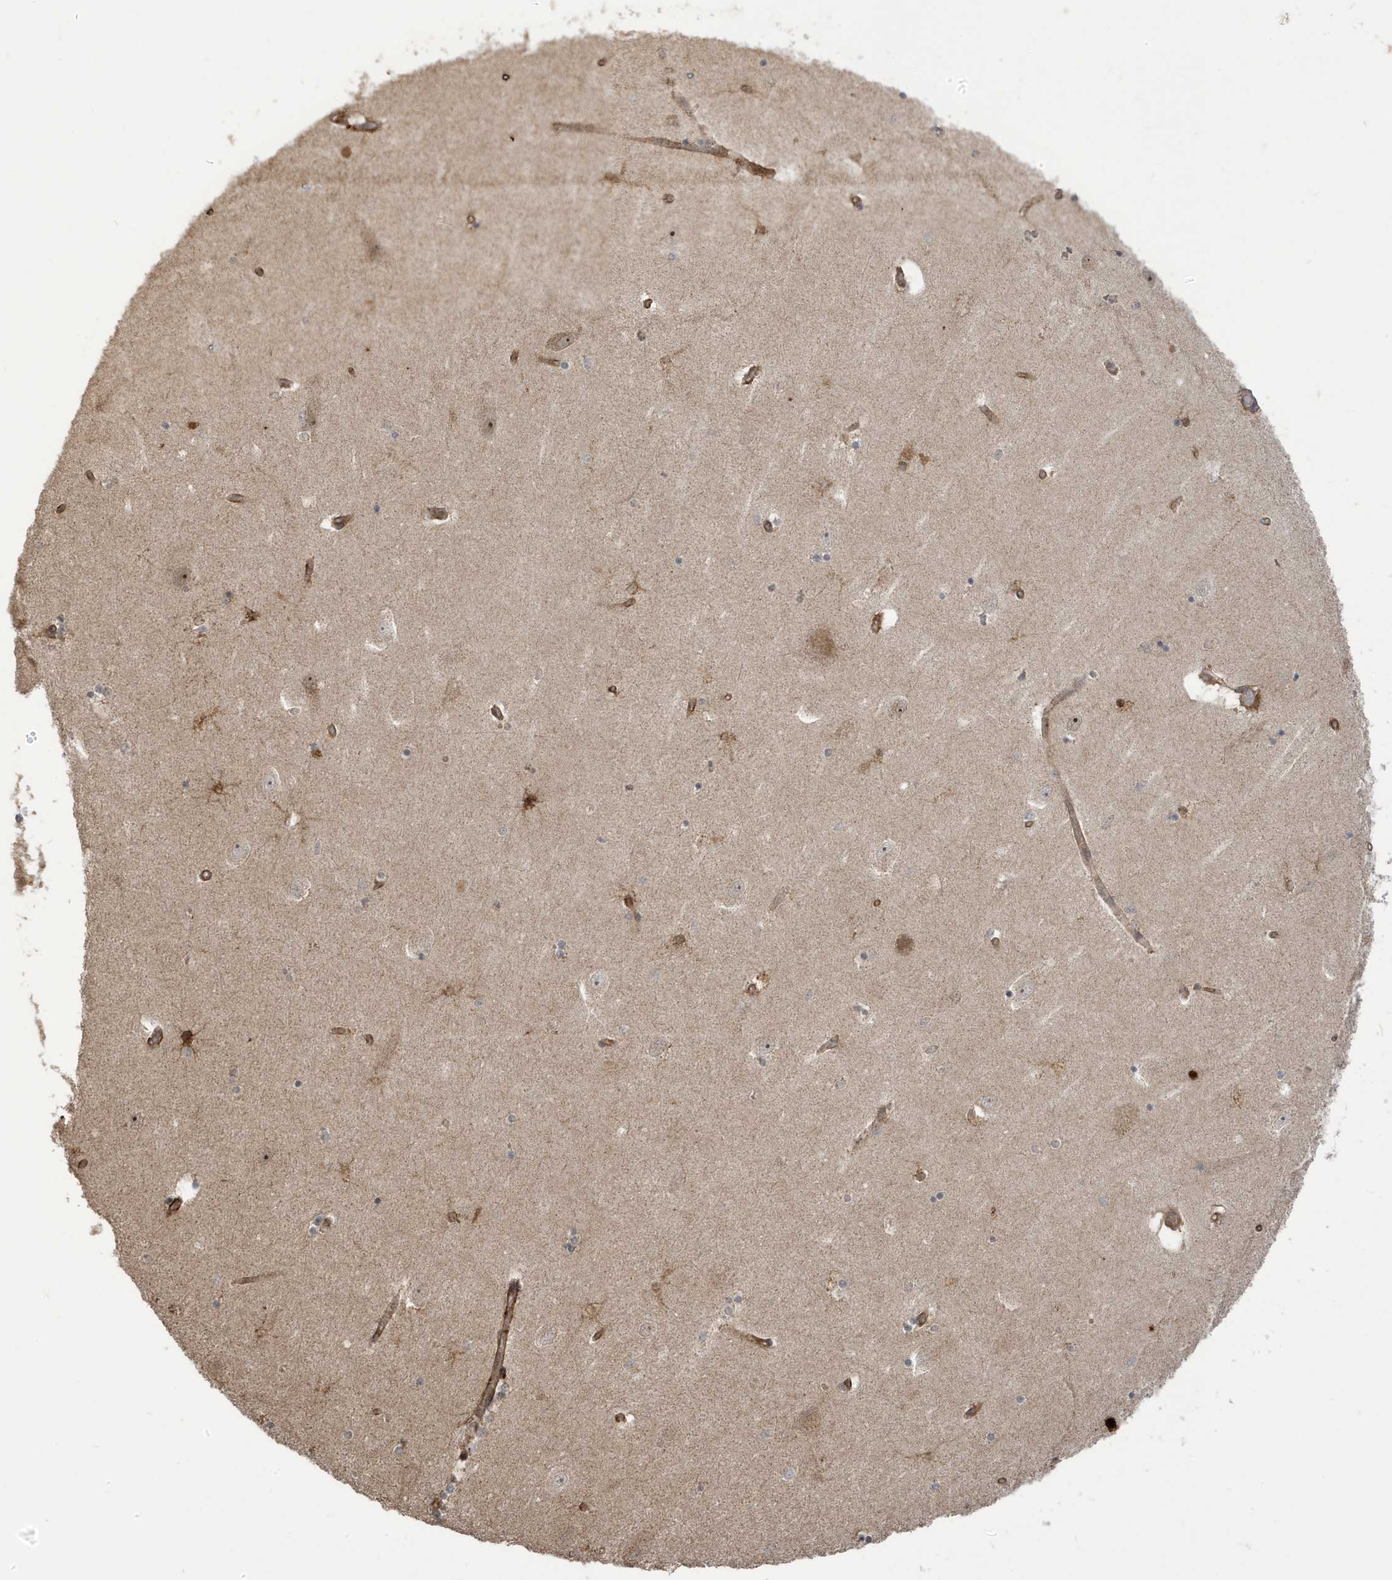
{"staining": {"intensity": "moderate", "quantity": "25%-75%", "location": "cytoplasmic/membranous"}, "tissue": "hippocampus", "cell_type": "Glial cells", "image_type": "normal", "snomed": [{"axis": "morphology", "description": "Normal tissue, NOS"}, {"axis": "topography", "description": "Hippocampus"}], "caption": "Protein expression analysis of benign hippocampus displays moderate cytoplasmic/membranous positivity in approximately 25%-75% of glial cells. (Stains: DAB (3,3'-diaminobenzidine) in brown, nuclei in blue, Microscopy: brightfield microscopy at high magnification).", "gene": "ECM2", "patient": {"sex": "female", "age": 54}}